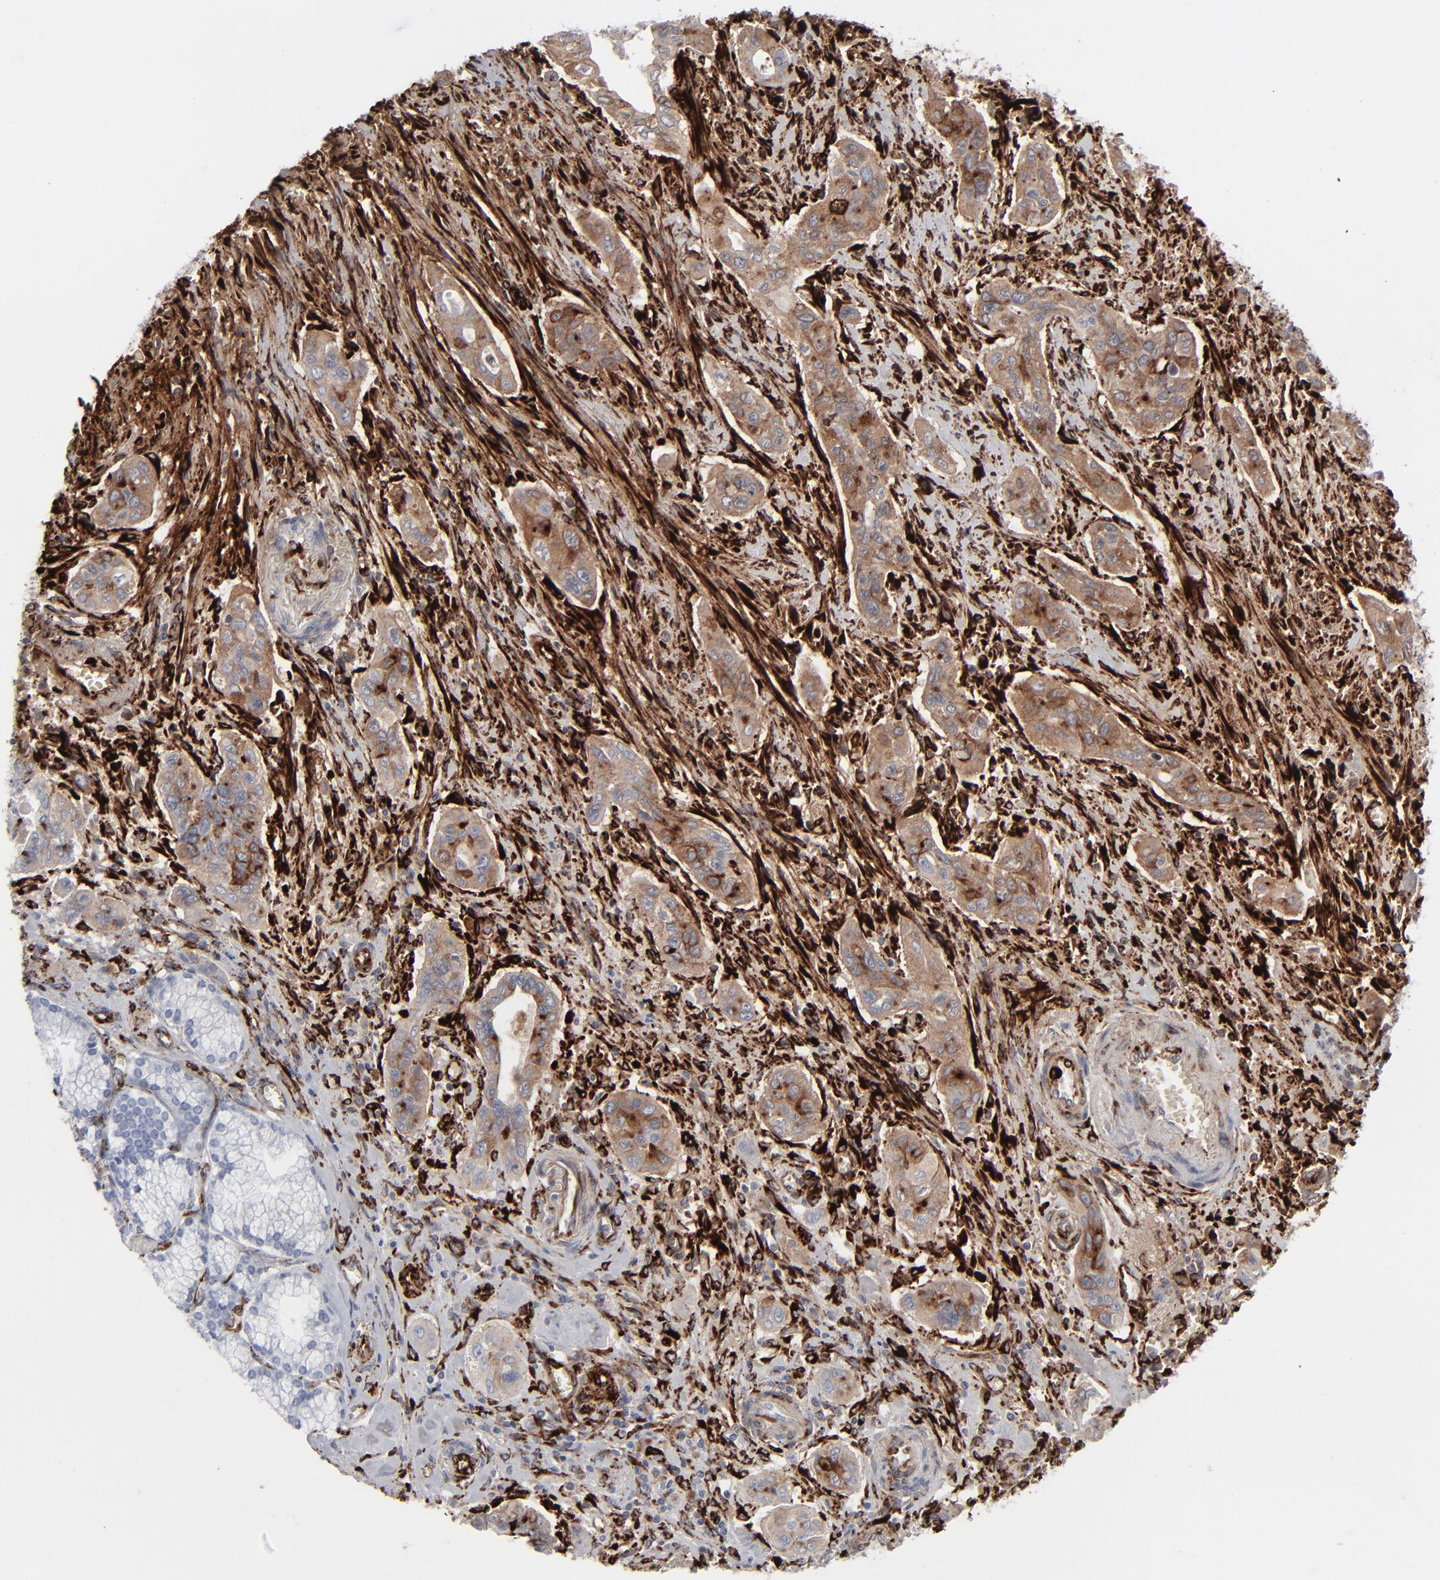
{"staining": {"intensity": "moderate", "quantity": ">75%", "location": "cytoplasmic/membranous"}, "tissue": "pancreatic cancer", "cell_type": "Tumor cells", "image_type": "cancer", "snomed": [{"axis": "morphology", "description": "Adenocarcinoma, NOS"}, {"axis": "topography", "description": "Pancreas"}], "caption": "This is a histology image of immunohistochemistry staining of pancreatic cancer, which shows moderate staining in the cytoplasmic/membranous of tumor cells.", "gene": "SPARC", "patient": {"sex": "male", "age": 77}}